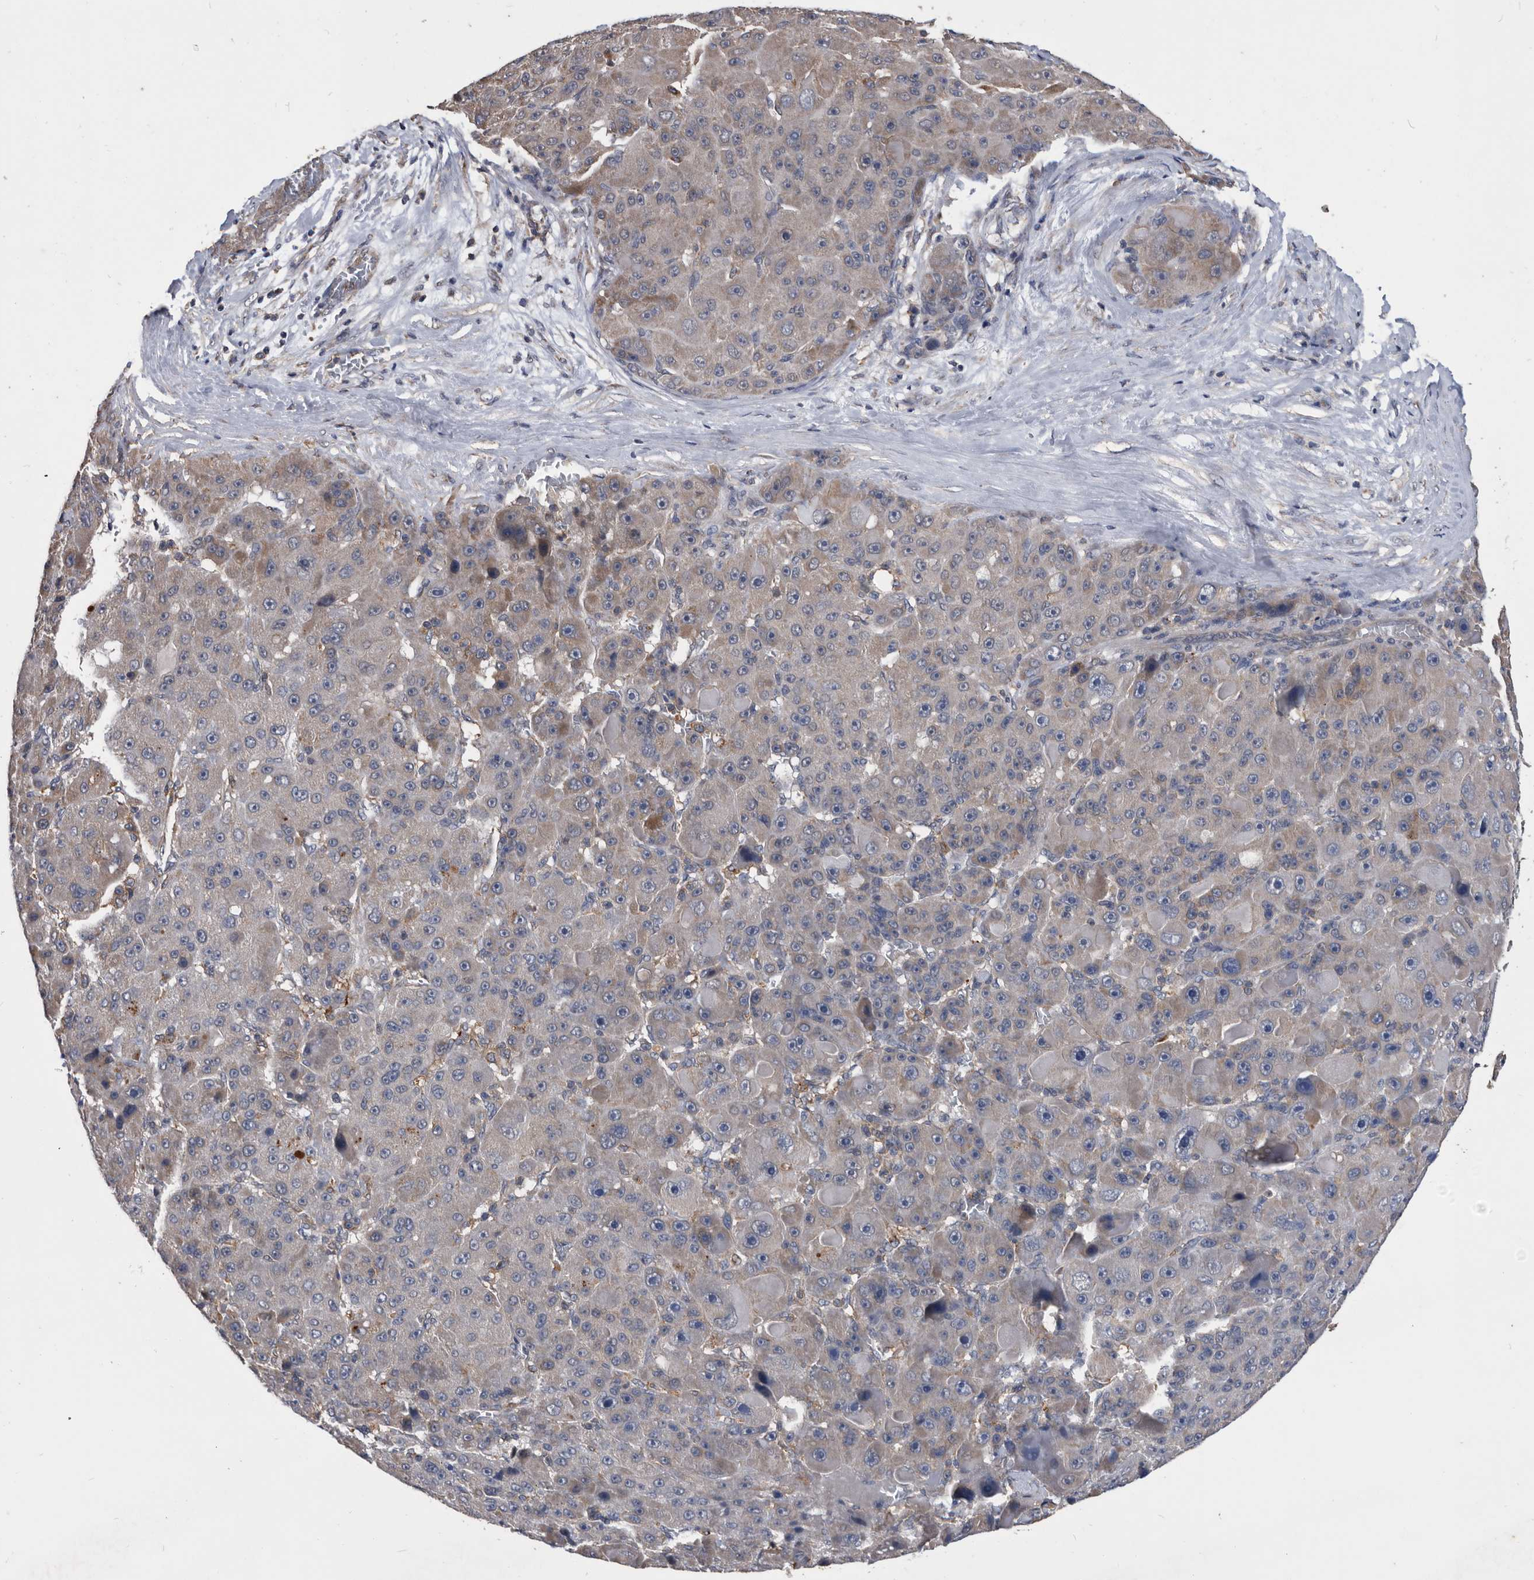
{"staining": {"intensity": "negative", "quantity": "none", "location": "none"}, "tissue": "liver cancer", "cell_type": "Tumor cells", "image_type": "cancer", "snomed": [{"axis": "morphology", "description": "Carcinoma, Hepatocellular, NOS"}, {"axis": "topography", "description": "Liver"}], "caption": "Liver hepatocellular carcinoma was stained to show a protein in brown. There is no significant staining in tumor cells.", "gene": "NRBP1", "patient": {"sex": "male", "age": 76}}